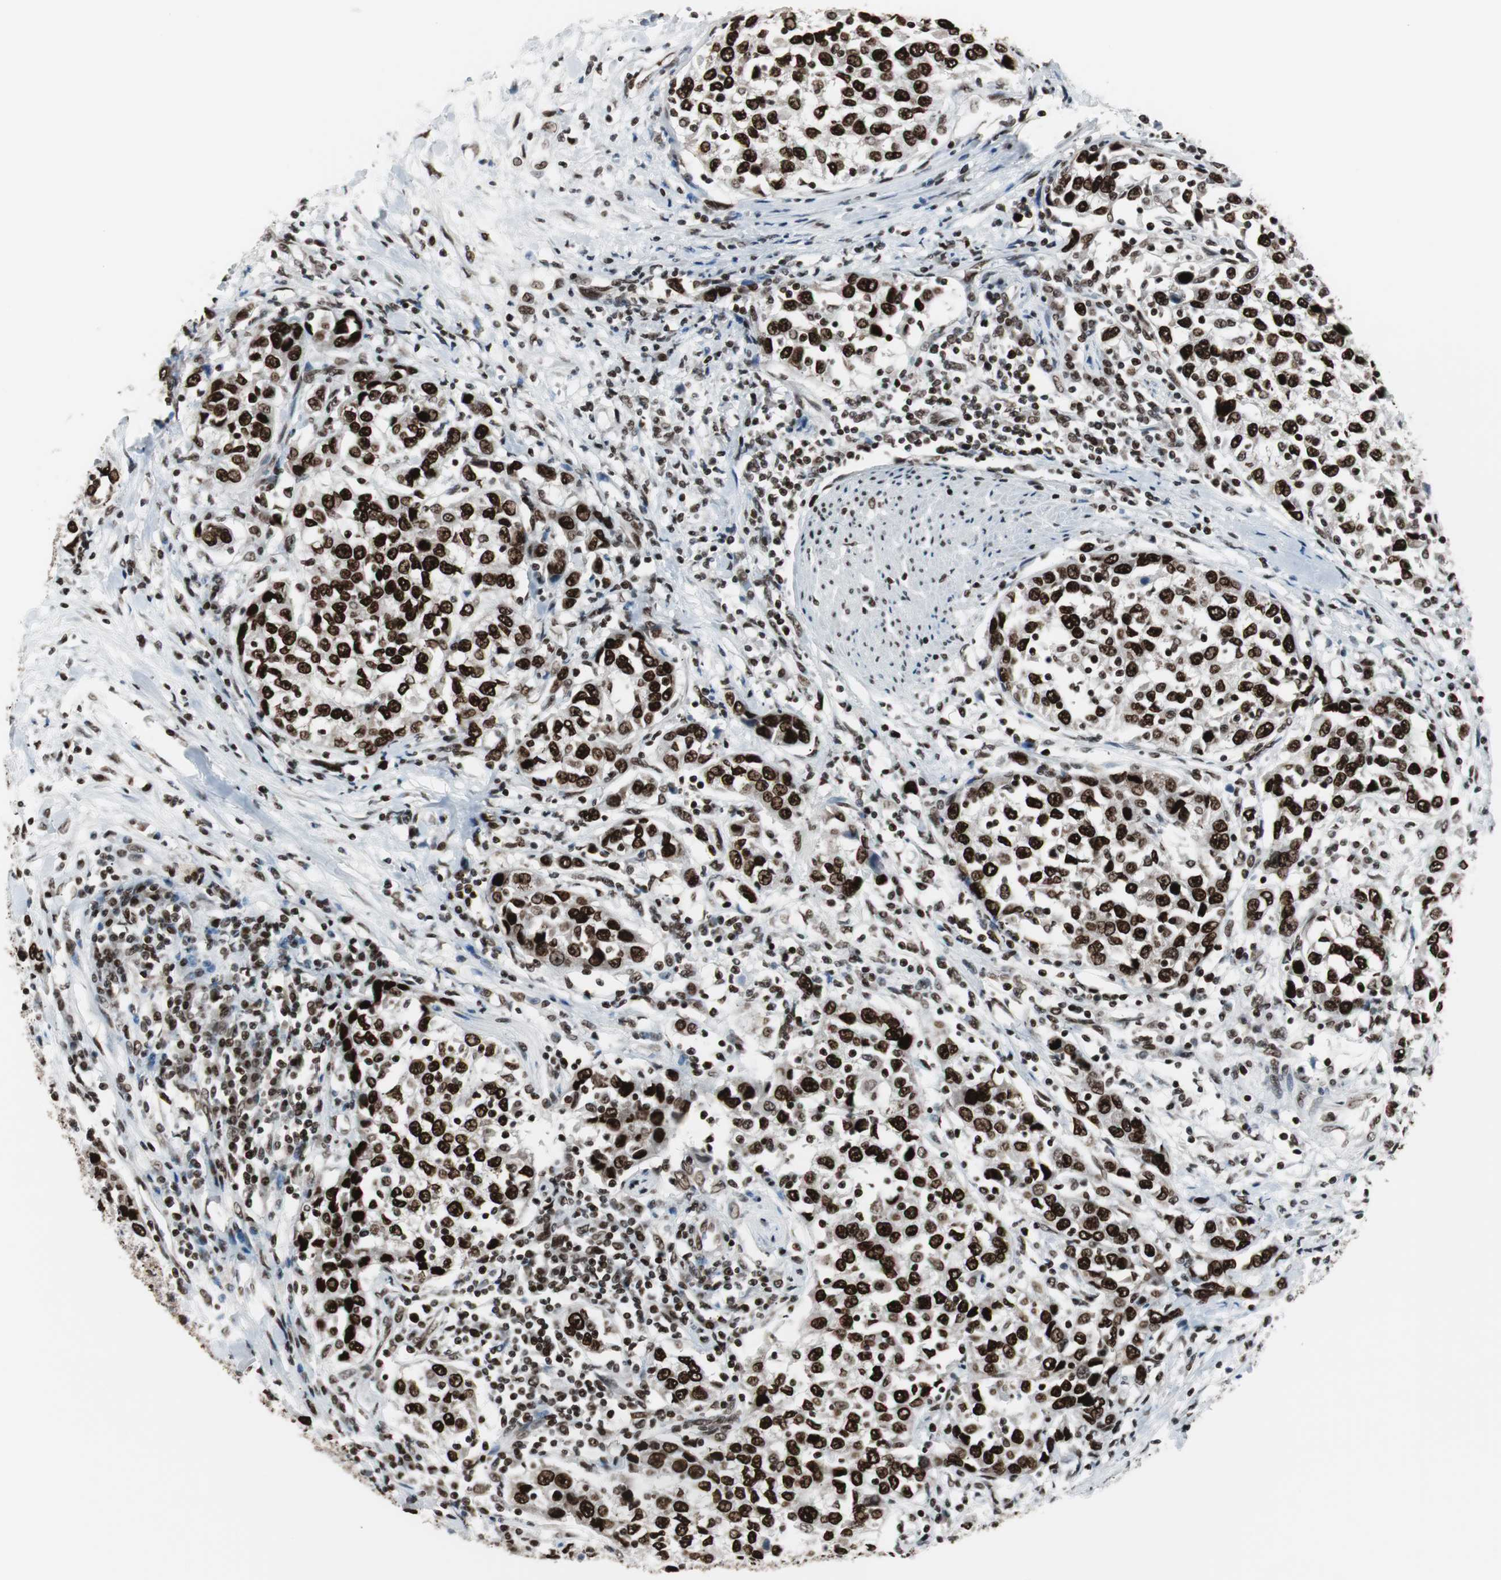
{"staining": {"intensity": "strong", "quantity": ">75%", "location": "nuclear"}, "tissue": "urothelial cancer", "cell_type": "Tumor cells", "image_type": "cancer", "snomed": [{"axis": "morphology", "description": "Urothelial carcinoma, High grade"}, {"axis": "topography", "description": "Urinary bladder"}], "caption": "IHC of human high-grade urothelial carcinoma demonstrates high levels of strong nuclear expression in about >75% of tumor cells. (Brightfield microscopy of DAB IHC at high magnification).", "gene": "XRCC1", "patient": {"sex": "female", "age": 80}}